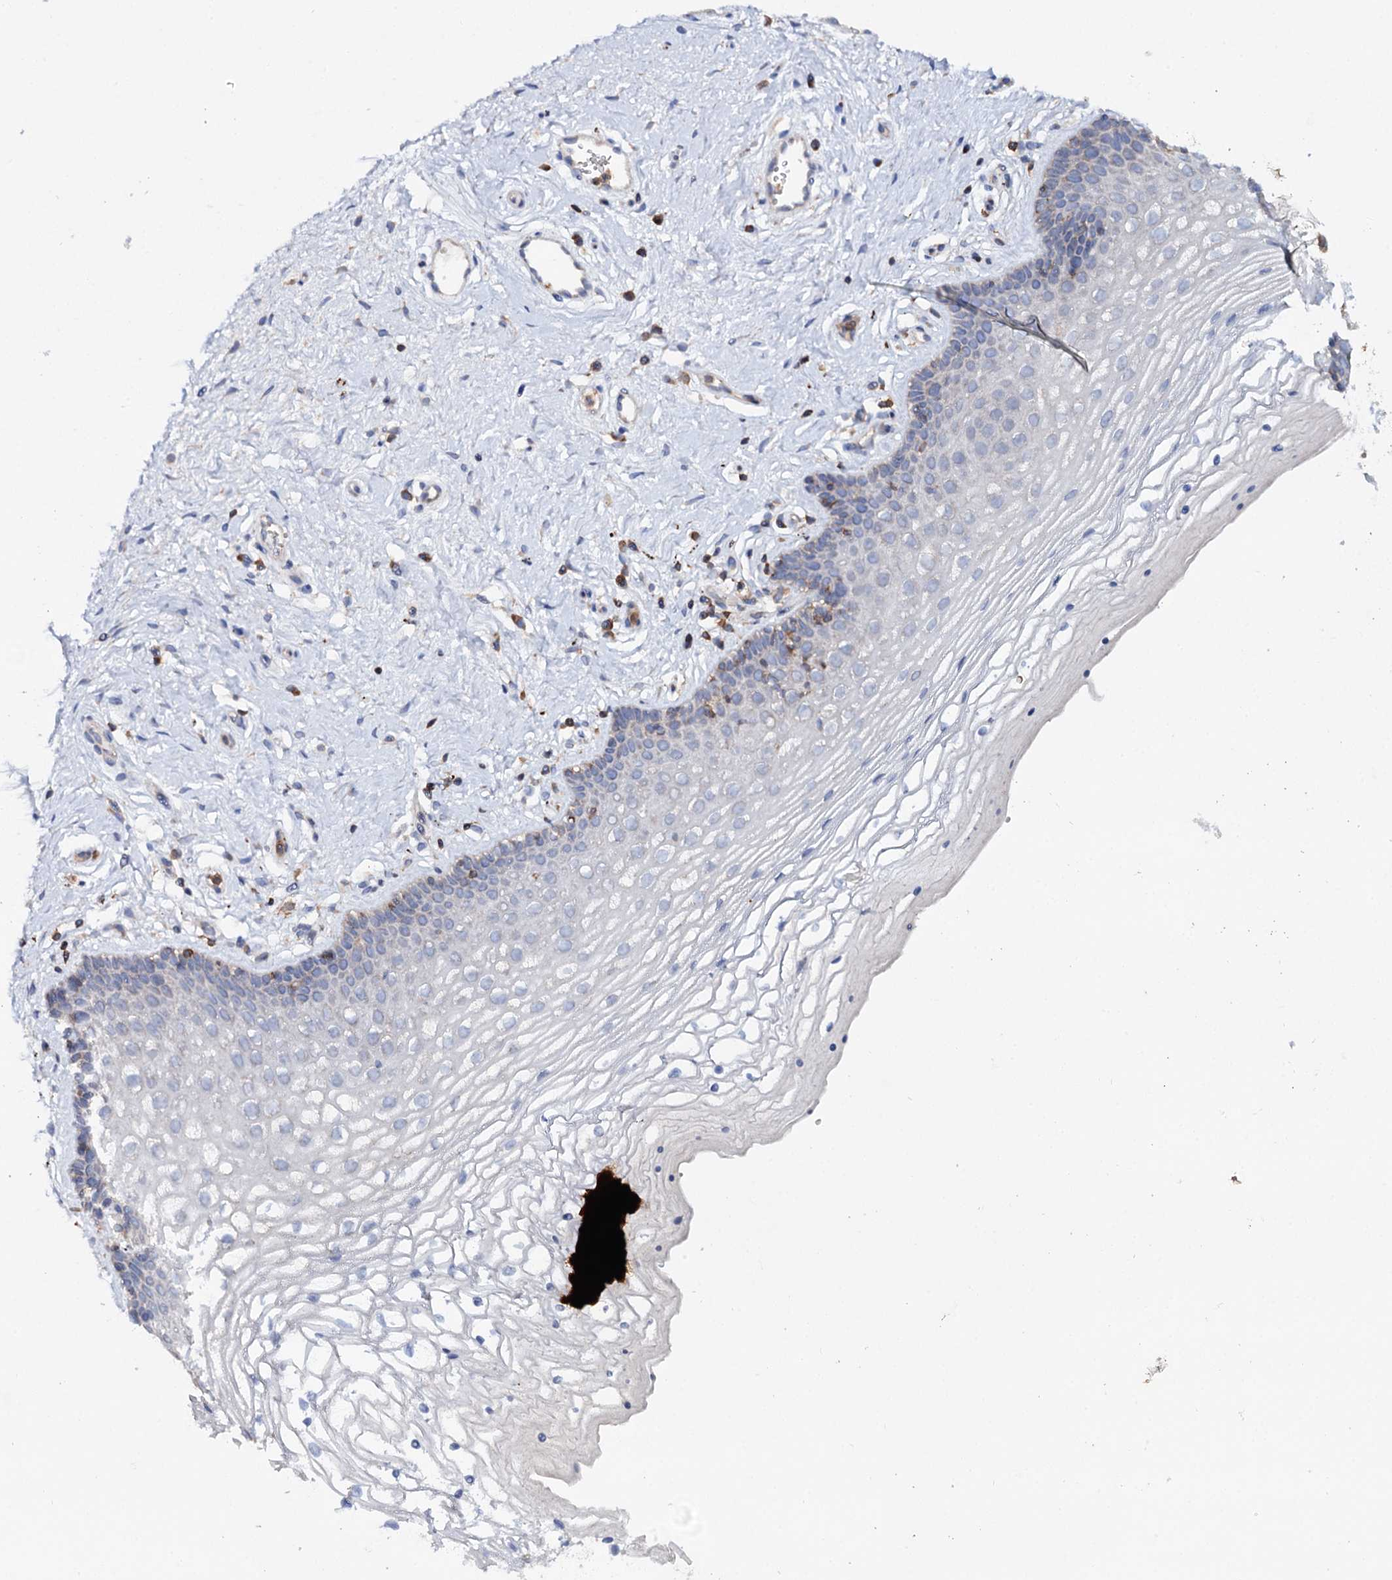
{"staining": {"intensity": "negative", "quantity": "none", "location": "none"}, "tissue": "vagina", "cell_type": "Squamous epithelial cells", "image_type": "normal", "snomed": [{"axis": "morphology", "description": "Normal tissue, NOS"}, {"axis": "topography", "description": "Vagina"}], "caption": "Unremarkable vagina was stained to show a protein in brown. There is no significant staining in squamous epithelial cells. (DAB immunohistochemistry (IHC) with hematoxylin counter stain).", "gene": "UBASH3B", "patient": {"sex": "female", "age": 46}}